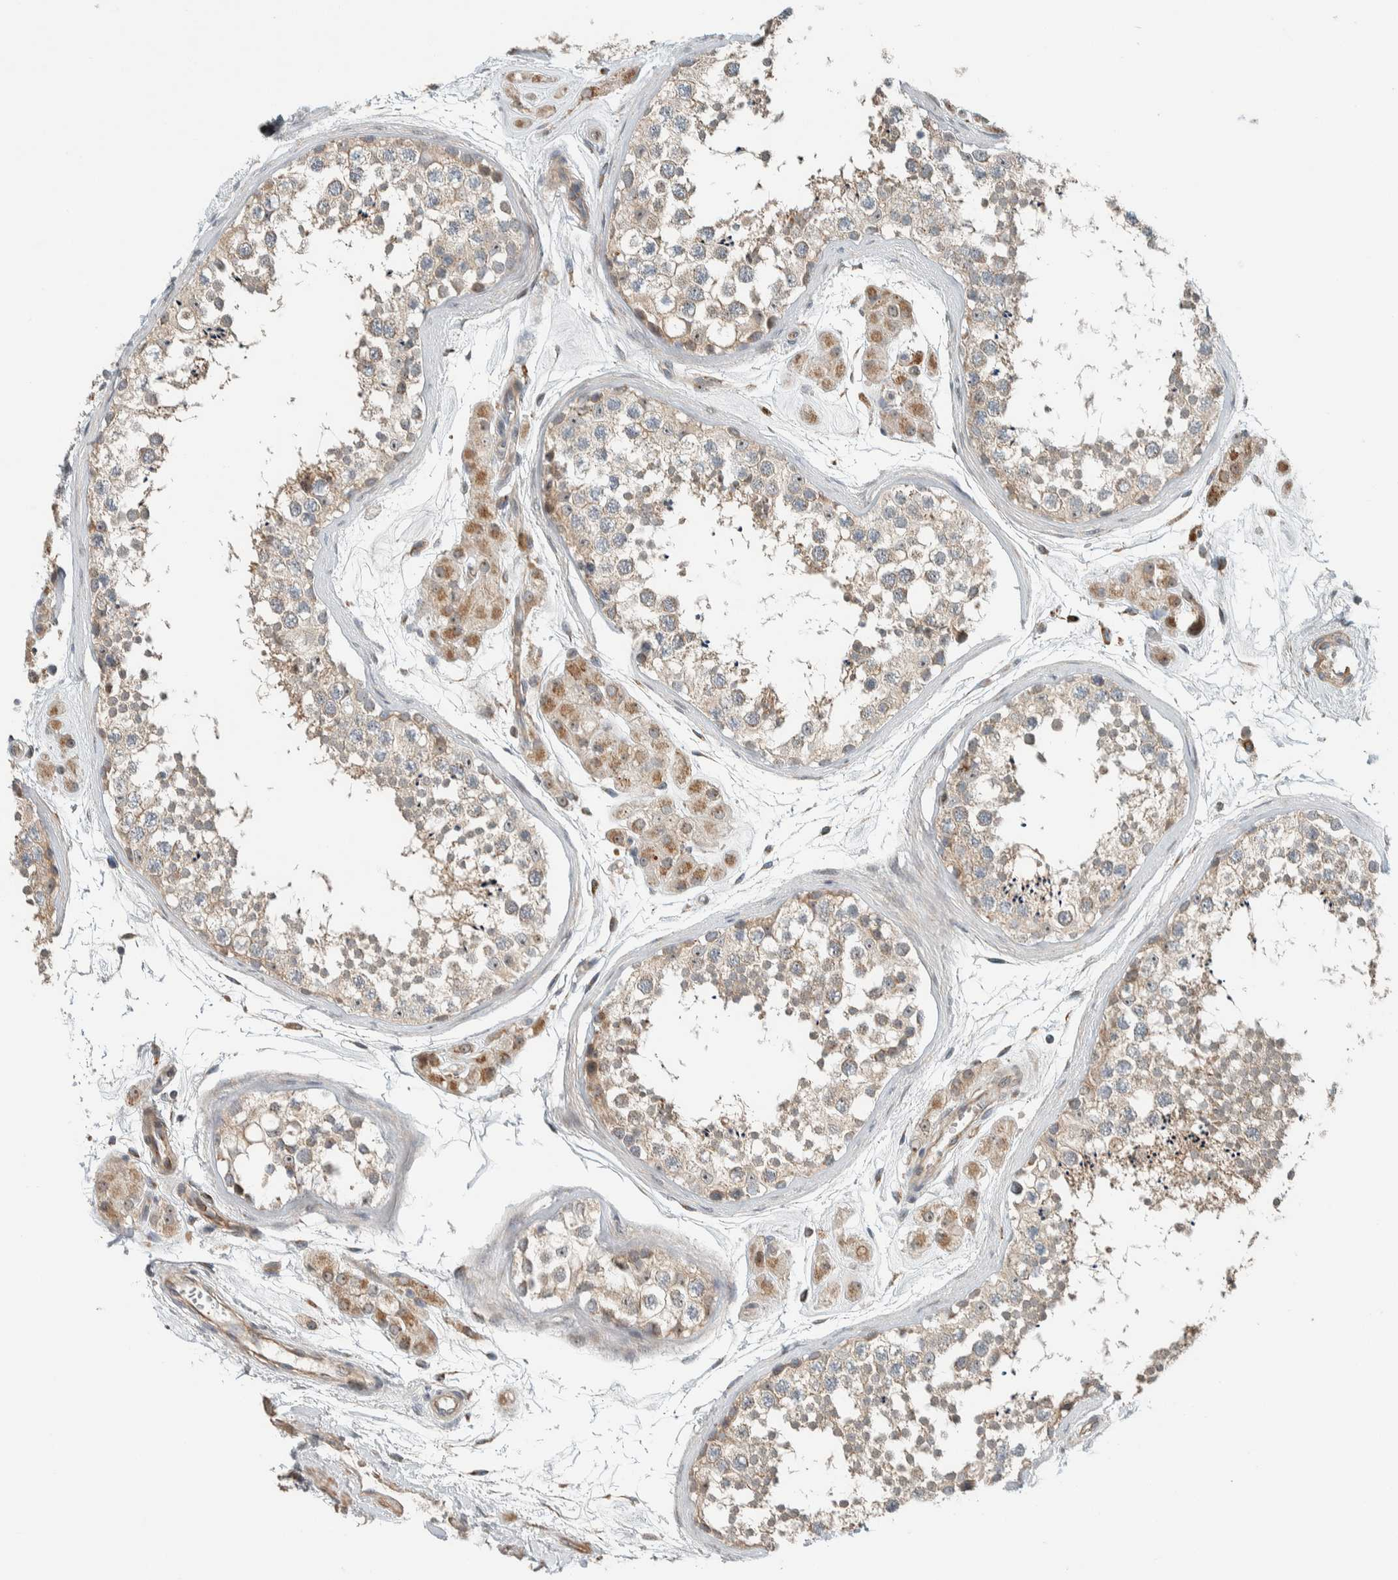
{"staining": {"intensity": "moderate", "quantity": "<25%", "location": "cytoplasmic/membranous"}, "tissue": "testis", "cell_type": "Cells in seminiferous ducts", "image_type": "normal", "snomed": [{"axis": "morphology", "description": "Normal tissue, NOS"}, {"axis": "topography", "description": "Testis"}], "caption": "An image showing moderate cytoplasmic/membranous staining in approximately <25% of cells in seminiferous ducts in normal testis, as visualized by brown immunohistochemical staining.", "gene": "SLFN12L", "patient": {"sex": "male", "age": 56}}